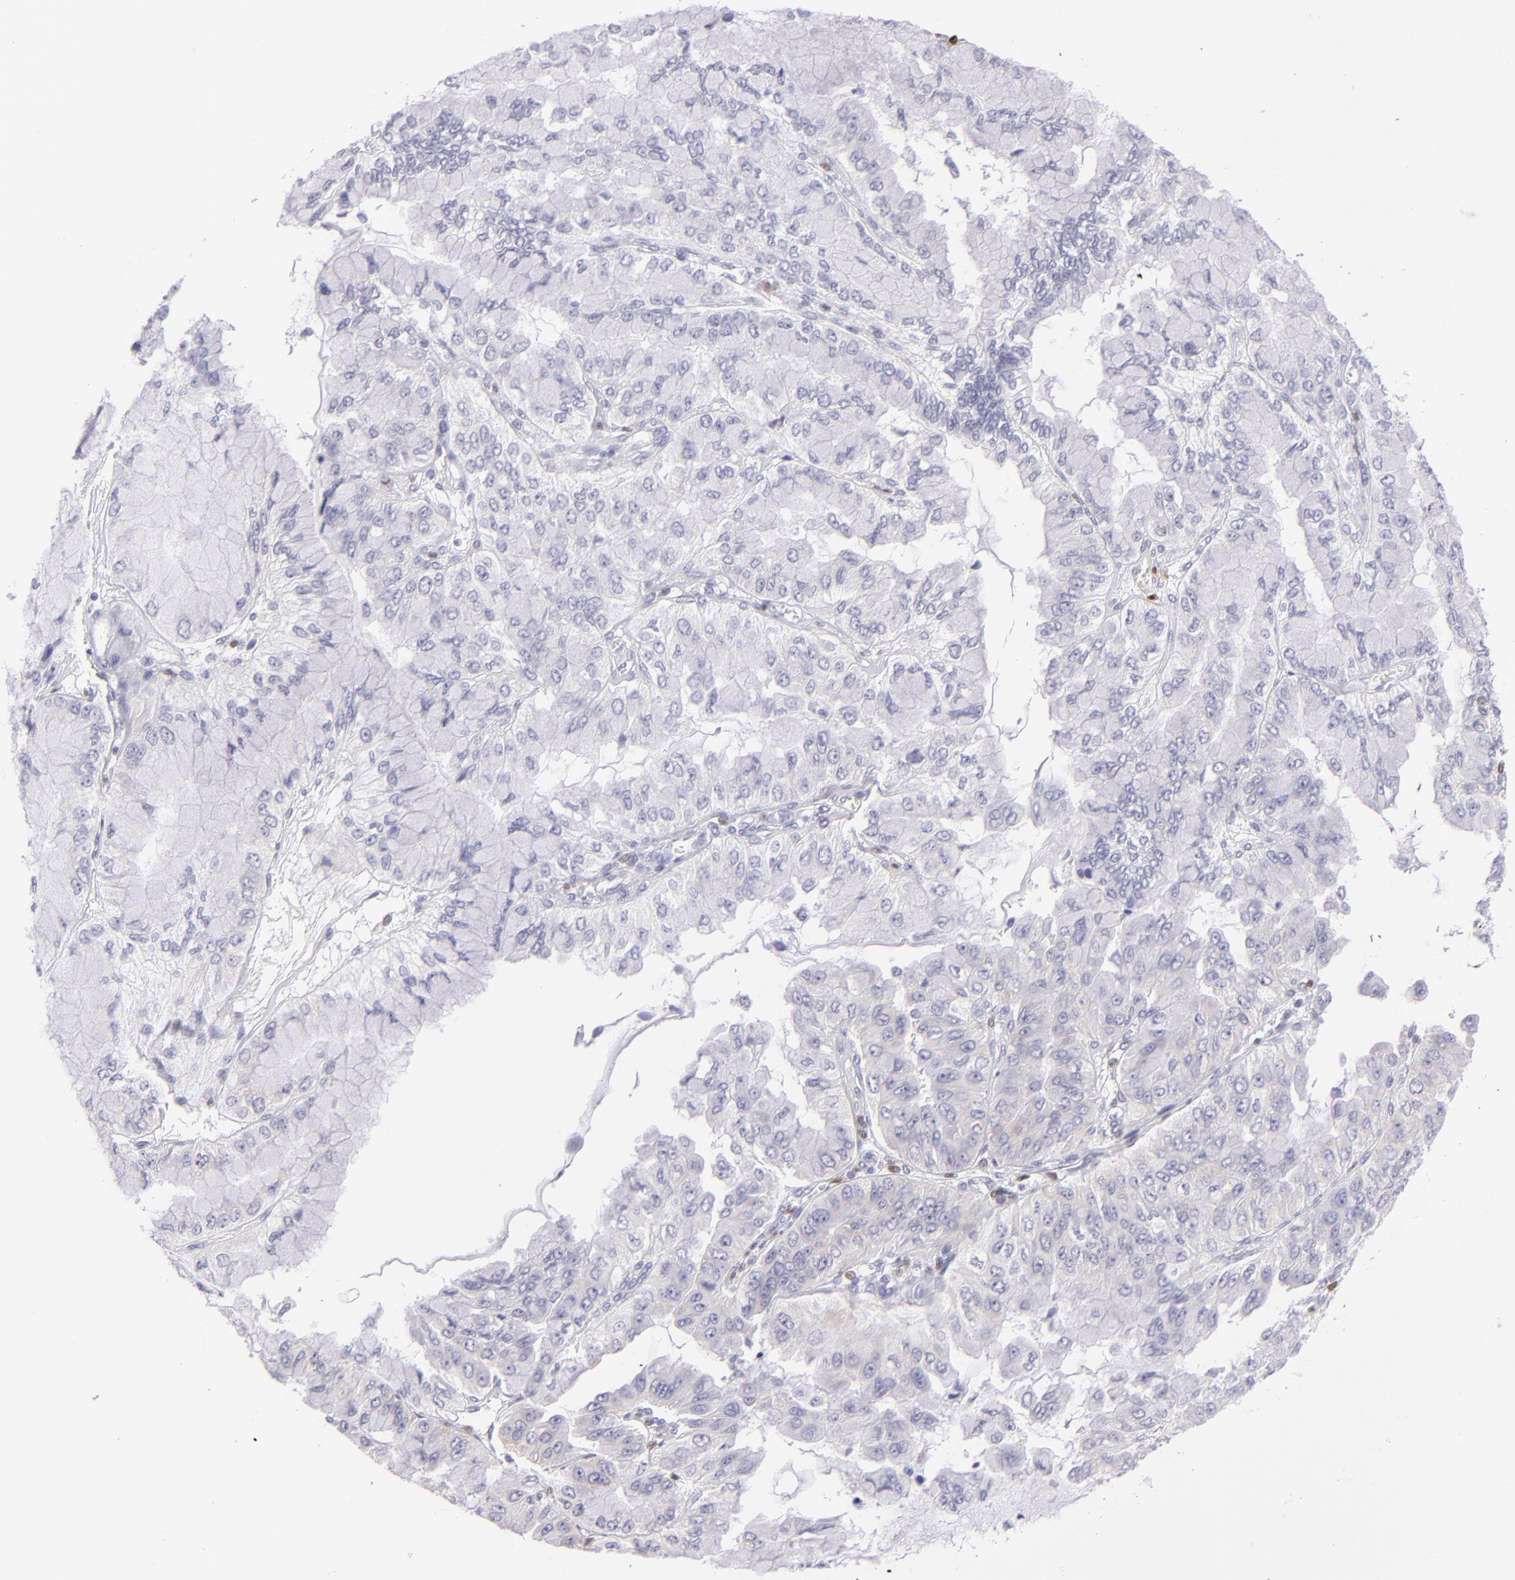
{"staining": {"intensity": "negative", "quantity": "none", "location": "none"}, "tissue": "liver cancer", "cell_type": "Tumor cells", "image_type": "cancer", "snomed": [{"axis": "morphology", "description": "Cholangiocarcinoma"}, {"axis": "topography", "description": "Liver"}], "caption": "Tumor cells are negative for brown protein staining in liver cholangiocarcinoma.", "gene": "IRF8", "patient": {"sex": "female", "age": 79}}